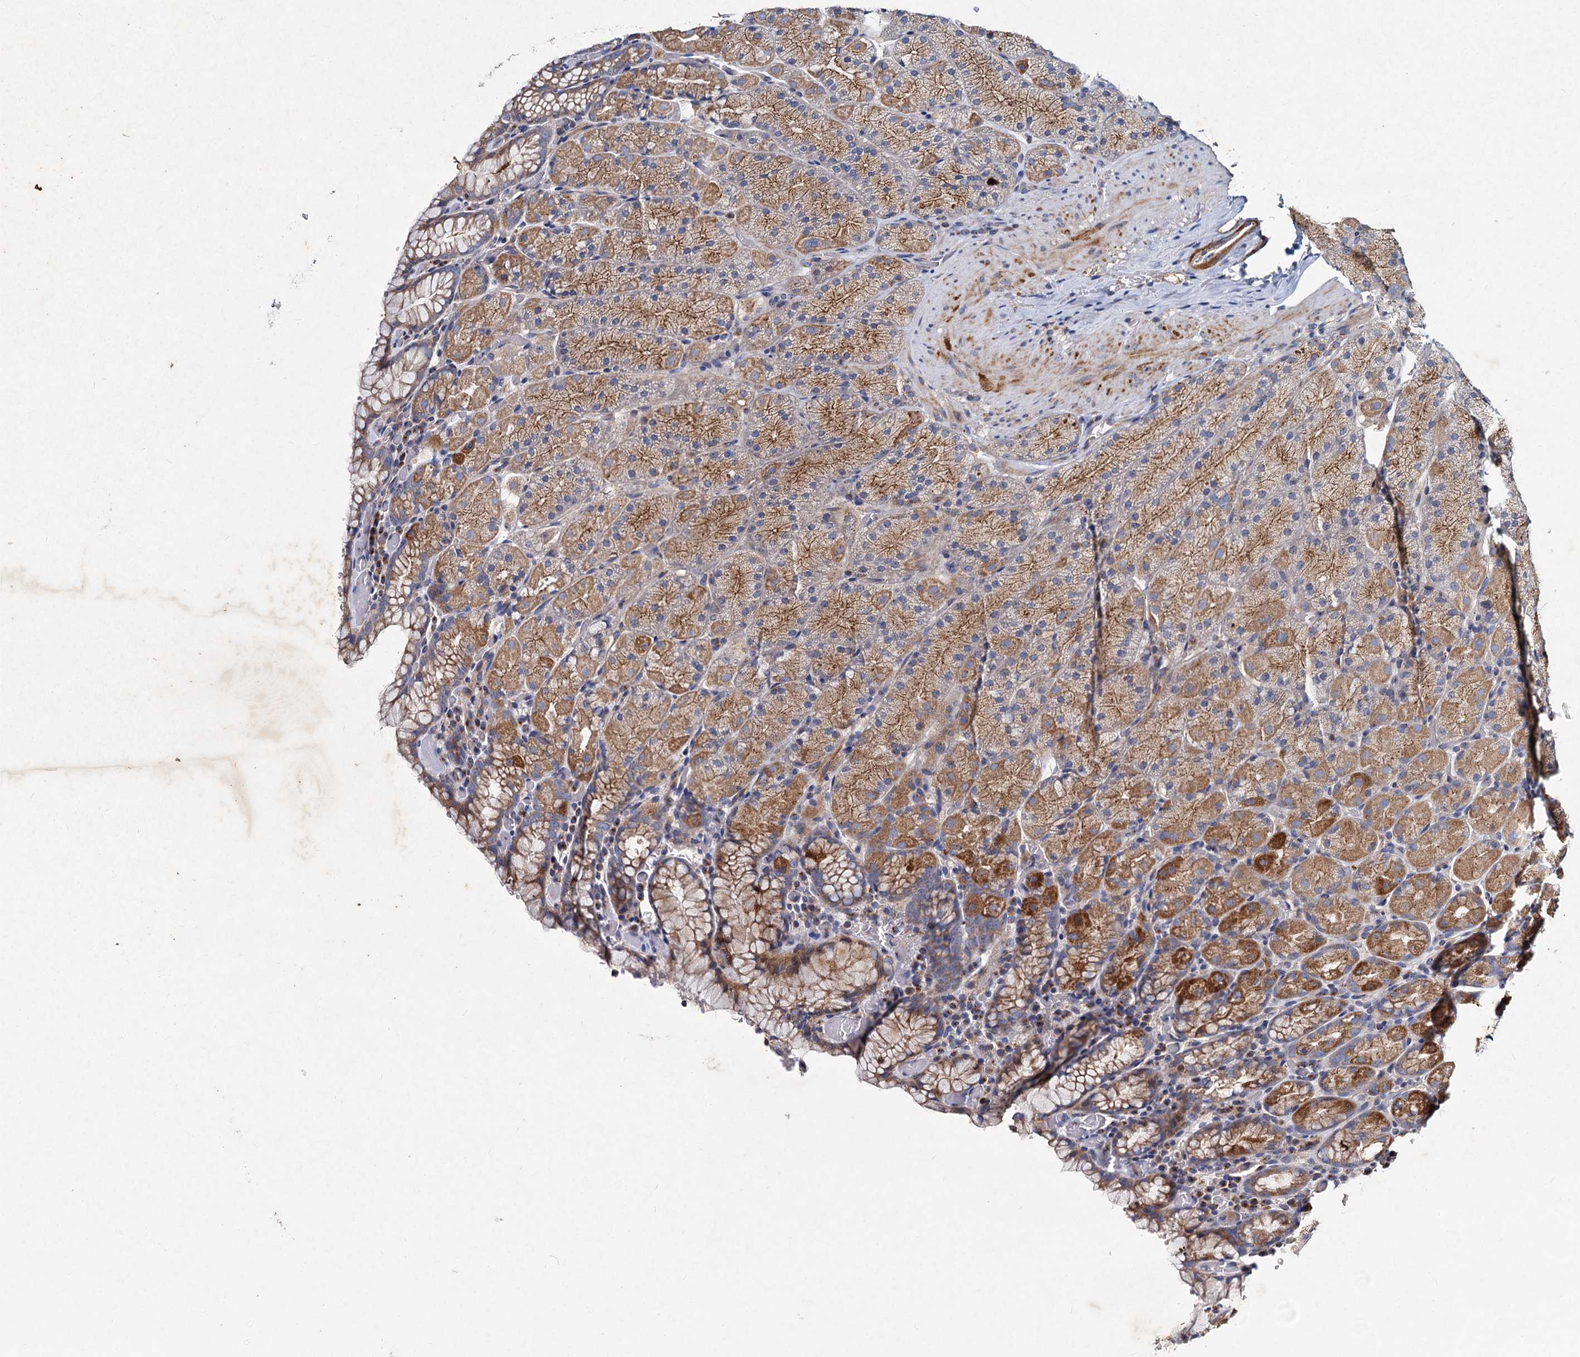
{"staining": {"intensity": "moderate", "quantity": ">75%", "location": "cytoplasmic/membranous"}, "tissue": "stomach", "cell_type": "Glandular cells", "image_type": "normal", "snomed": [{"axis": "morphology", "description": "Normal tissue, NOS"}, {"axis": "topography", "description": "Stomach, upper"}, {"axis": "topography", "description": "Stomach, lower"}], "caption": "This micrograph exhibits immunohistochemistry staining of normal human stomach, with medium moderate cytoplasmic/membranous expression in about >75% of glandular cells.", "gene": "AGBL4", "patient": {"sex": "male", "age": 80}}